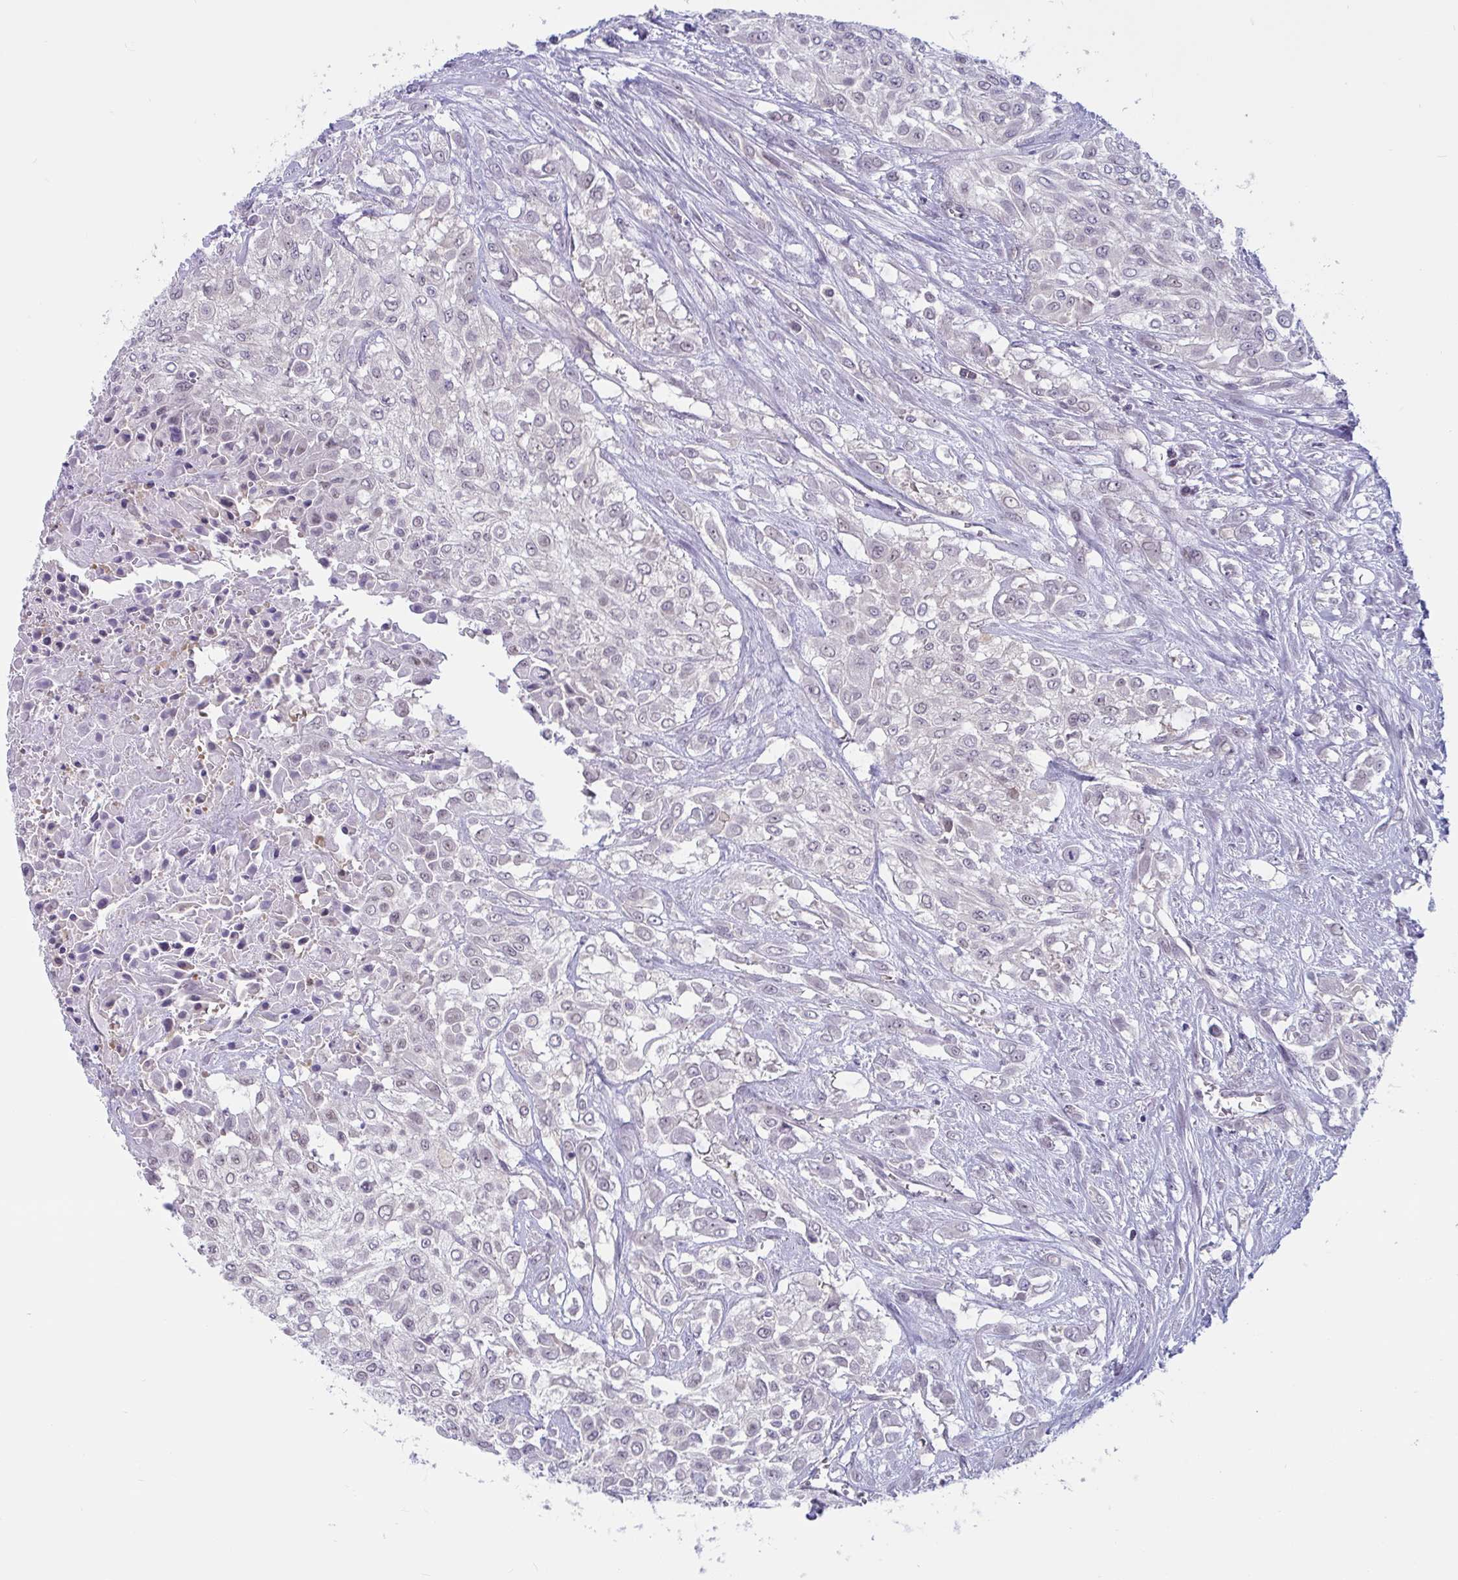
{"staining": {"intensity": "negative", "quantity": "none", "location": "none"}, "tissue": "urothelial cancer", "cell_type": "Tumor cells", "image_type": "cancer", "snomed": [{"axis": "morphology", "description": "Urothelial carcinoma, High grade"}, {"axis": "topography", "description": "Urinary bladder"}], "caption": "Immunohistochemistry histopathology image of neoplastic tissue: high-grade urothelial carcinoma stained with DAB (3,3'-diaminobenzidine) demonstrates no significant protein staining in tumor cells. Brightfield microscopy of immunohistochemistry stained with DAB (brown) and hematoxylin (blue), captured at high magnification.", "gene": "TSN", "patient": {"sex": "male", "age": 57}}